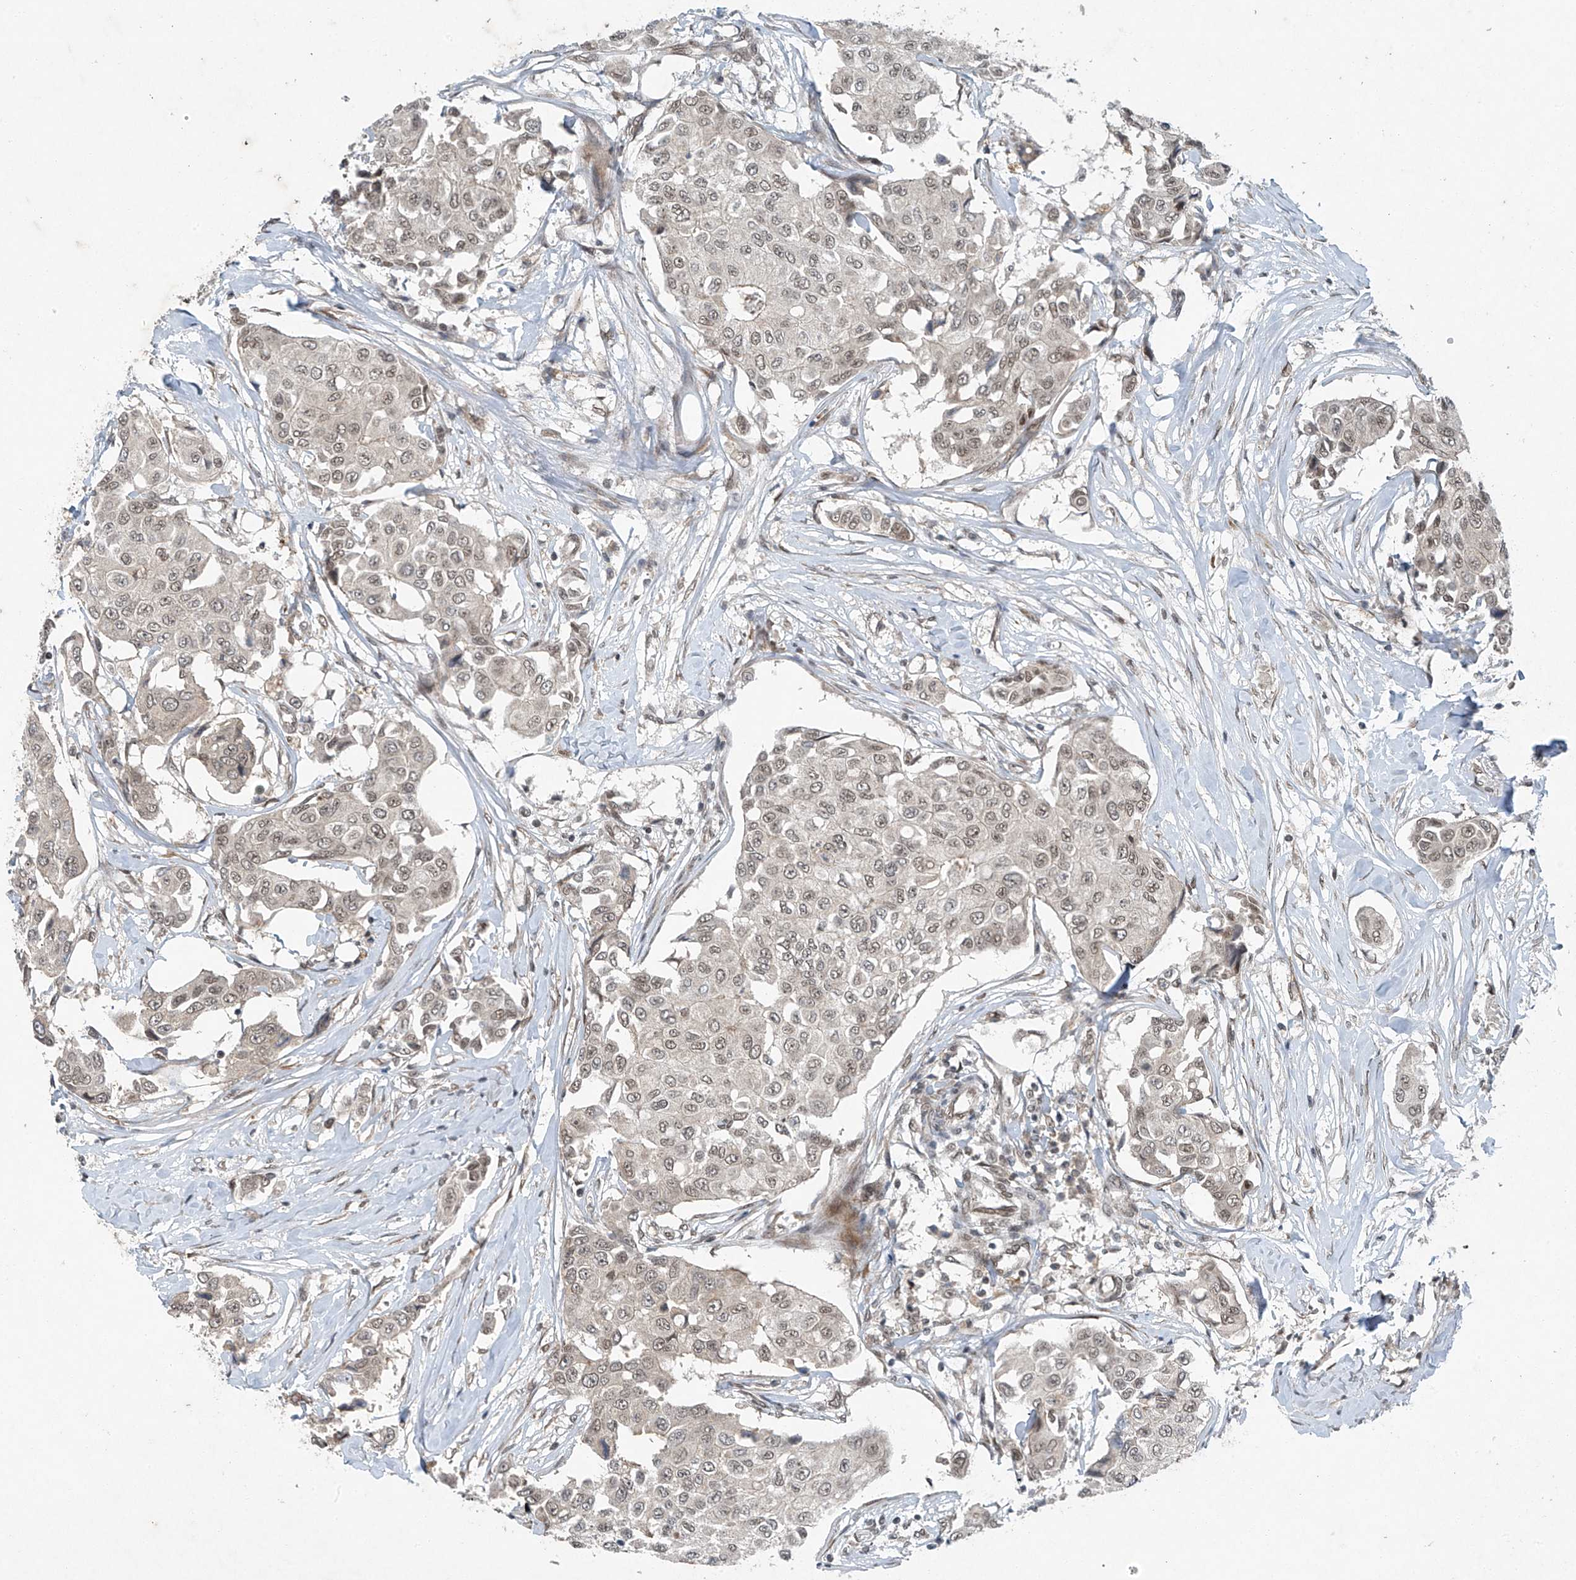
{"staining": {"intensity": "weak", "quantity": ">75%", "location": "nuclear"}, "tissue": "breast cancer", "cell_type": "Tumor cells", "image_type": "cancer", "snomed": [{"axis": "morphology", "description": "Duct carcinoma"}, {"axis": "topography", "description": "Breast"}], "caption": "IHC micrograph of breast cancer (invasive ductal carcinoma) stained for a protein (brown), which shows low levels of weak nuclear staining in about >75% of tumor cells.", "gene": "TAF8", "patient": {"sex": "female", "age": 80}}